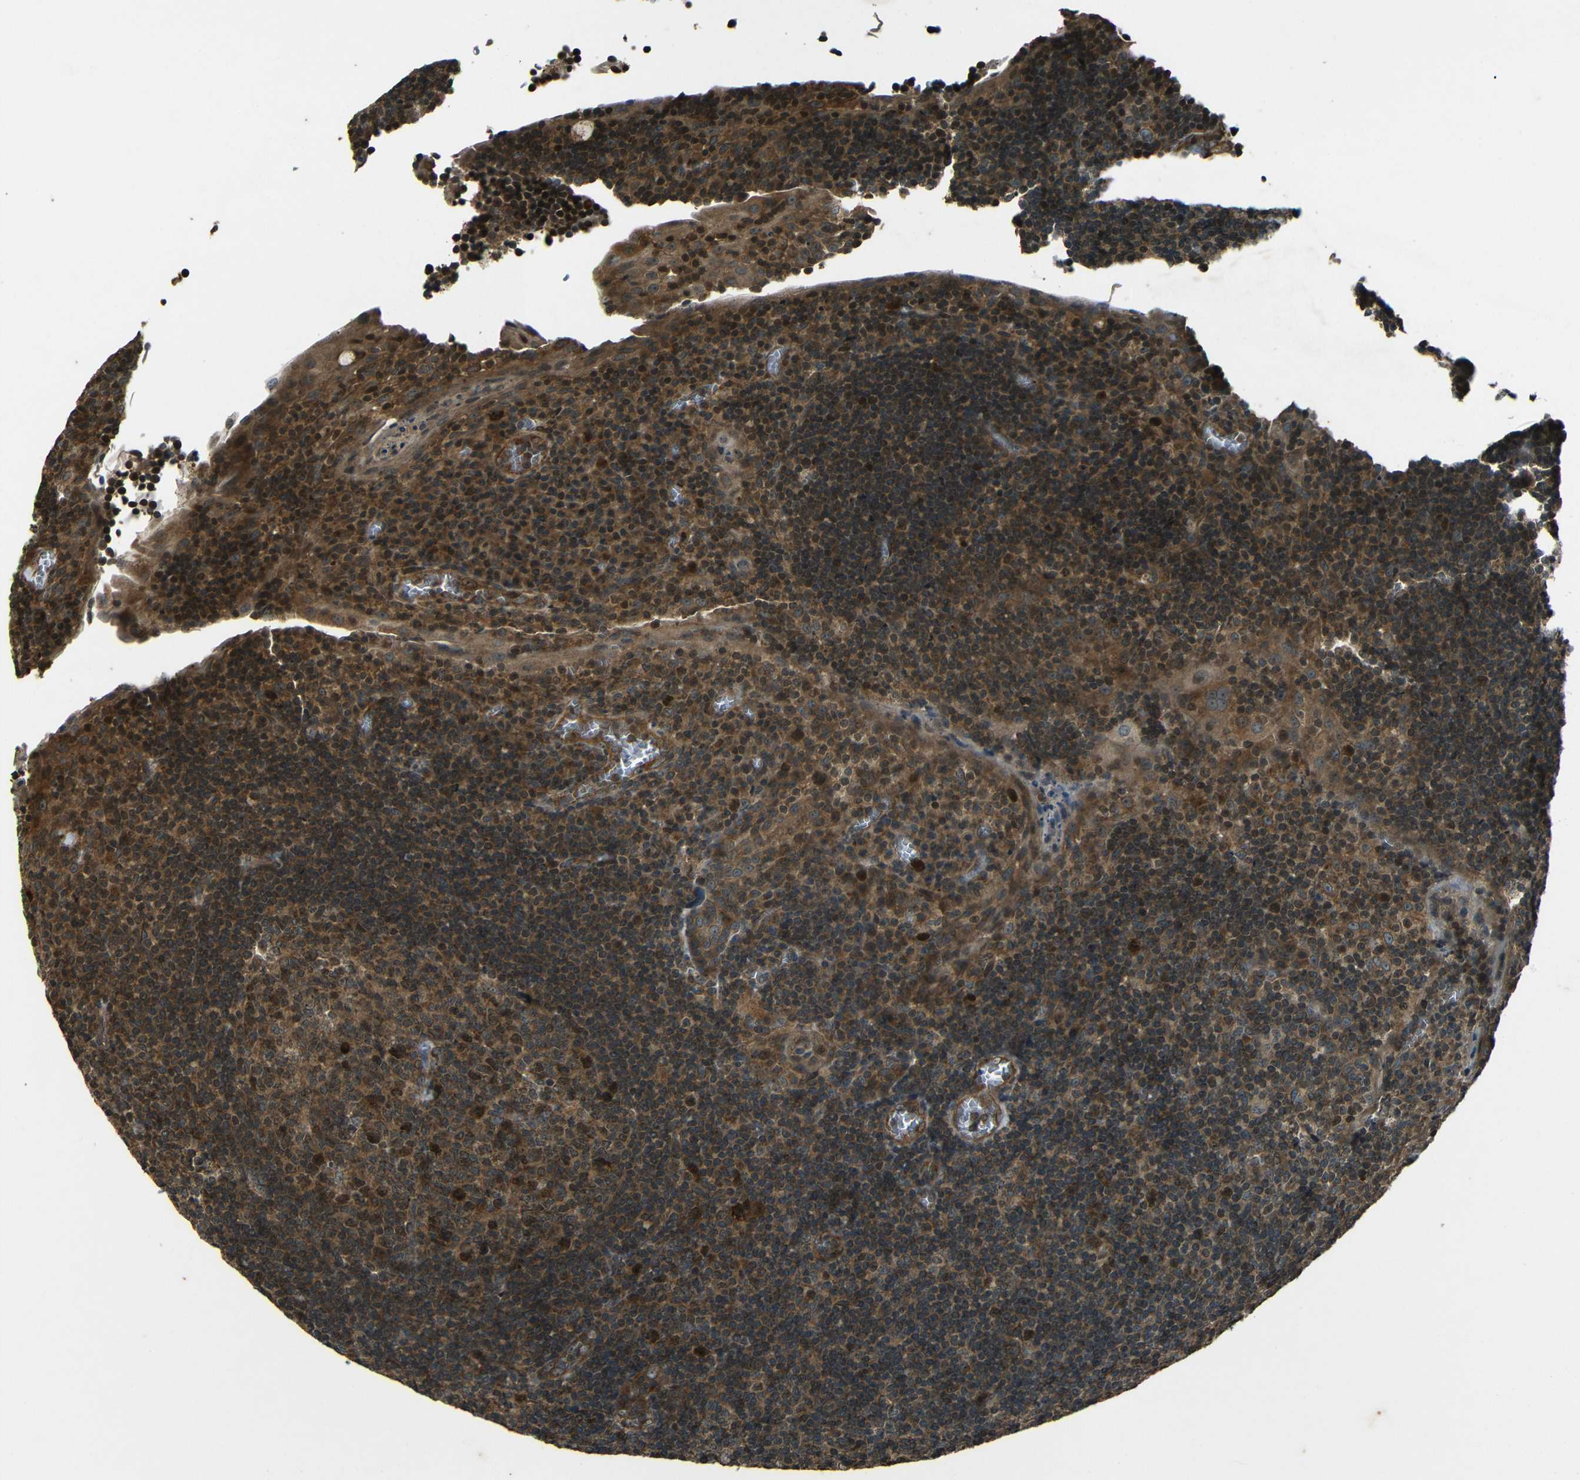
{"staining": {"intensity": "strong", "quantity": ">75%", "location": "cytoplasmic/membranous,nuclear"}, "tissue": "tonsil", "cell_type": "Germinal center cells", "image_type": "normal", "snomed": [{"axis": "morphology", "description": "Normal tissue, NOS"}, {"axis": "topography", "description": "Tonsil"}], "caption": "The histopathology image displays staining of normal tonsil, revealing strong cytoplasmic/membranous,nuclear protein positivity (brown color) within germinal center cells.", "gene": "PLK2", "patient": {"sex": "male", "age": 37}}